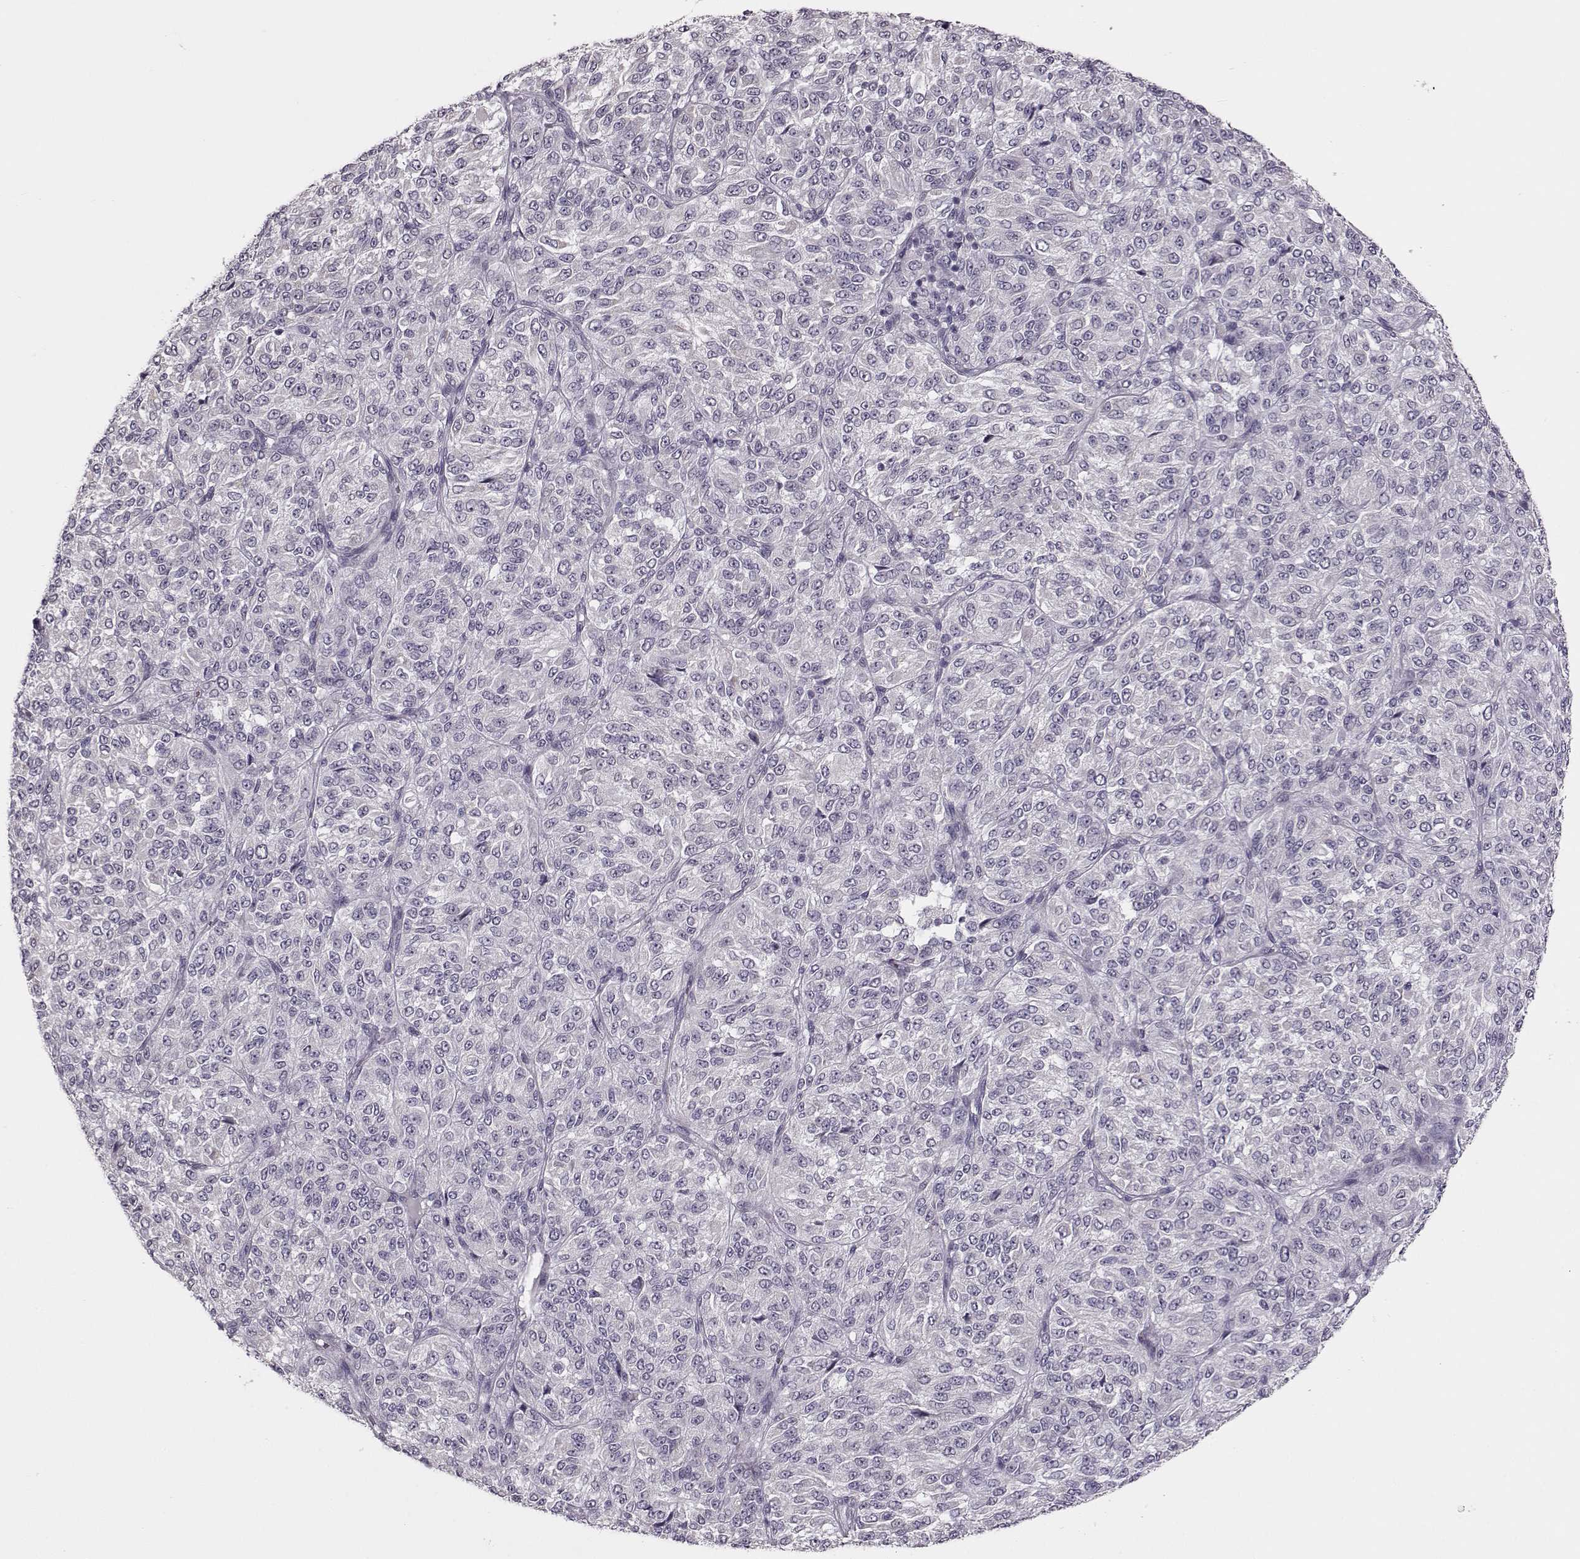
{"staining": {"intensity": "negative", "quantity": "none", "location": "none"}, "tissue": "melanoma", "cell_type": "Tumor cells", "image_type": "cancer", "snomed": [{"axis": "morphology", "description": "Malignant melanoma, Metastatic site"}, {"axis": "topography", "description": "Brain"}], "caption": "Tumor cells show no significant protein expression in malignant melanoma (metastatic site). (DAB IHC, high magnification).", "gene": "MAP6D1", "patient": {"sex": "female", "age": 56}}